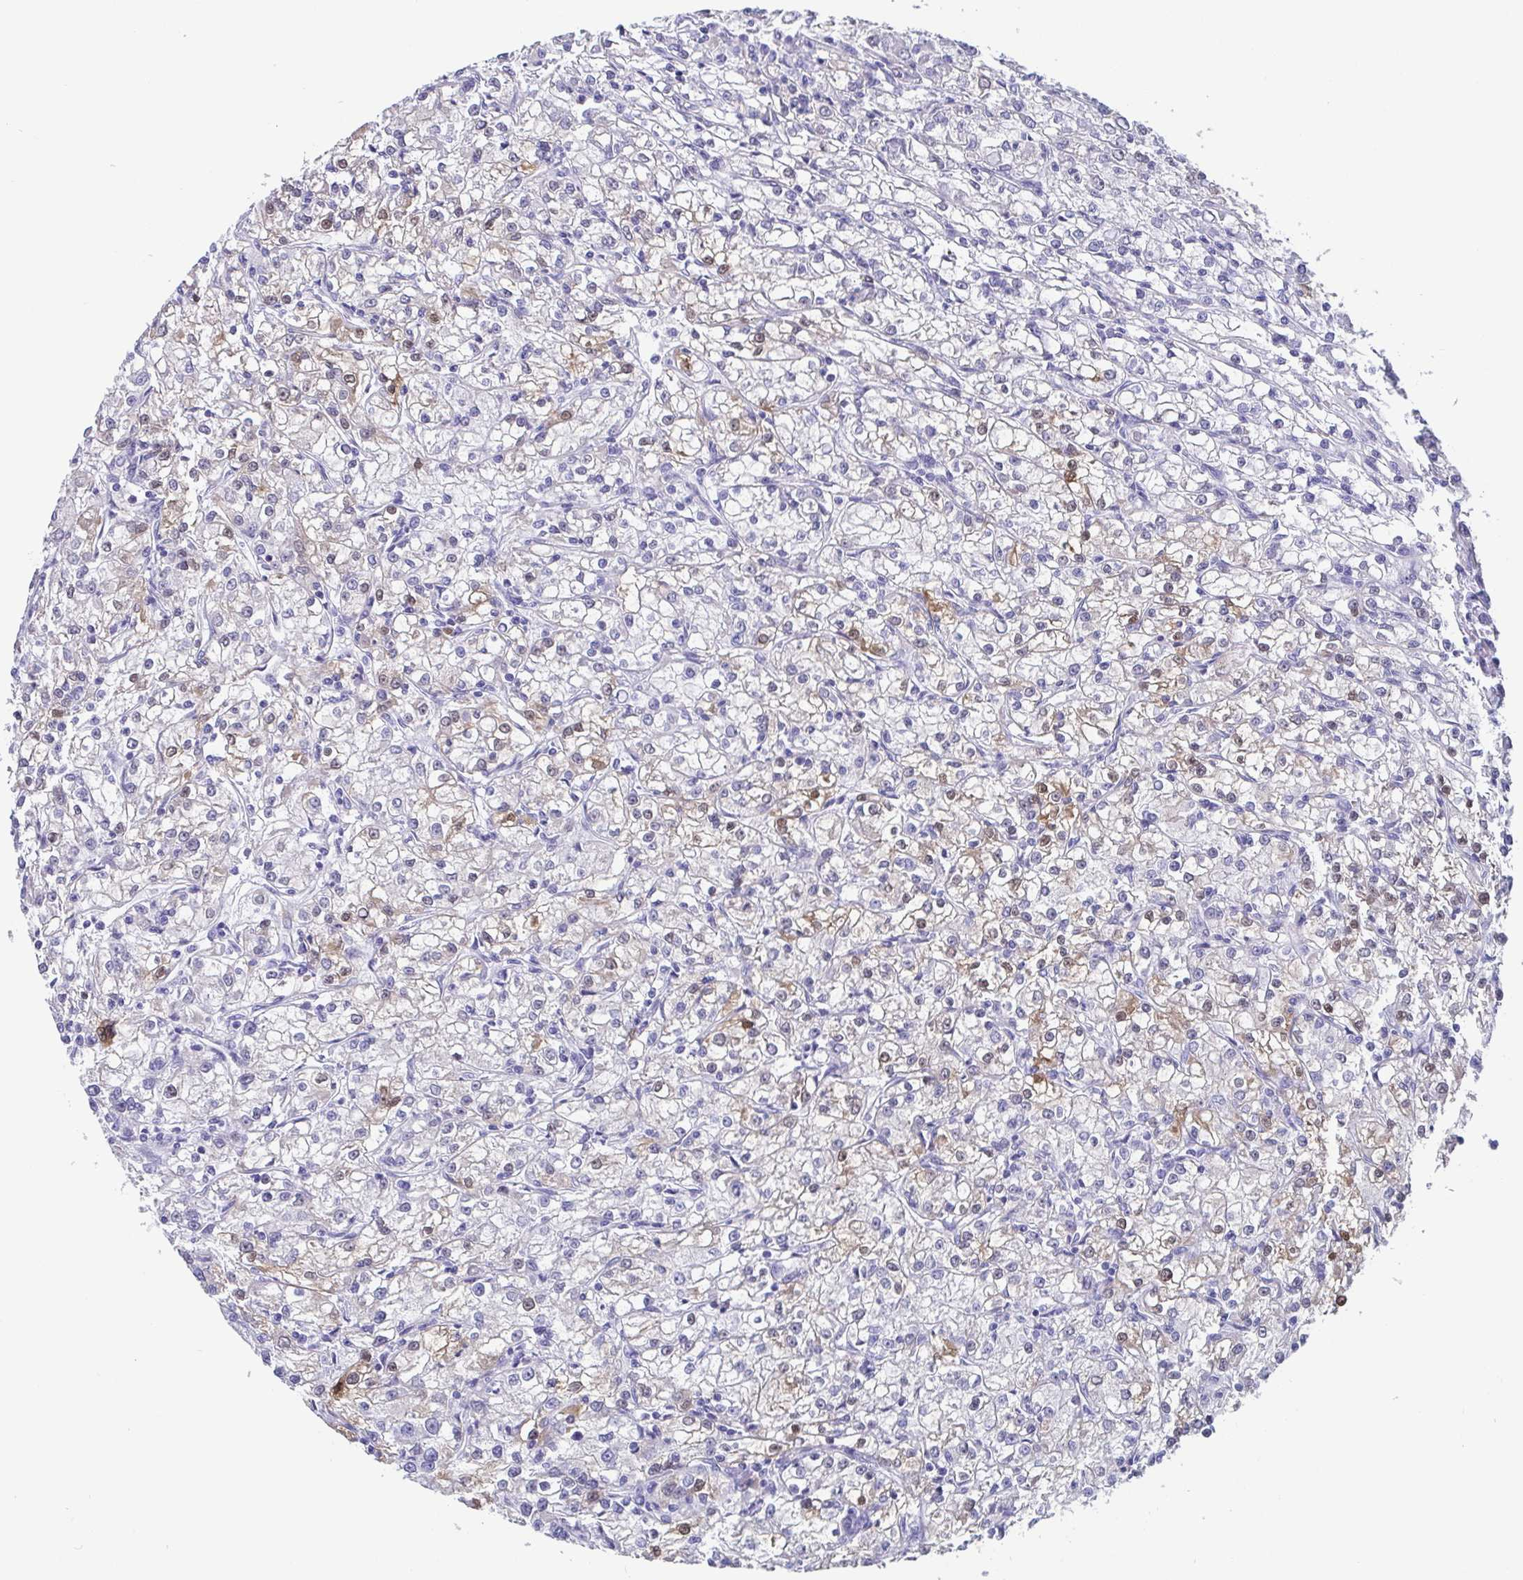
{"staining": {"intensity": "weak", "quantity": "<25%", "location": "cytoplasmic/membranous,nuclear"}, "tissue": "renal cancer", "cell_type": "Tumor cells", "image_type": "cancer", "snomed": [{"axis": "morphology", "description": "Adenocarcinoma, NOS"}, {"axis": "topography", "description": "Kidney"}], "caption": "Renal cancer was stained to show a protein in brown. There is no significant staining in tumor cells. (Brightfield microscopy of DAB IHC at high magnification).", "gene": "SCGN", "patient": {"sex": "female", "age": 59}}